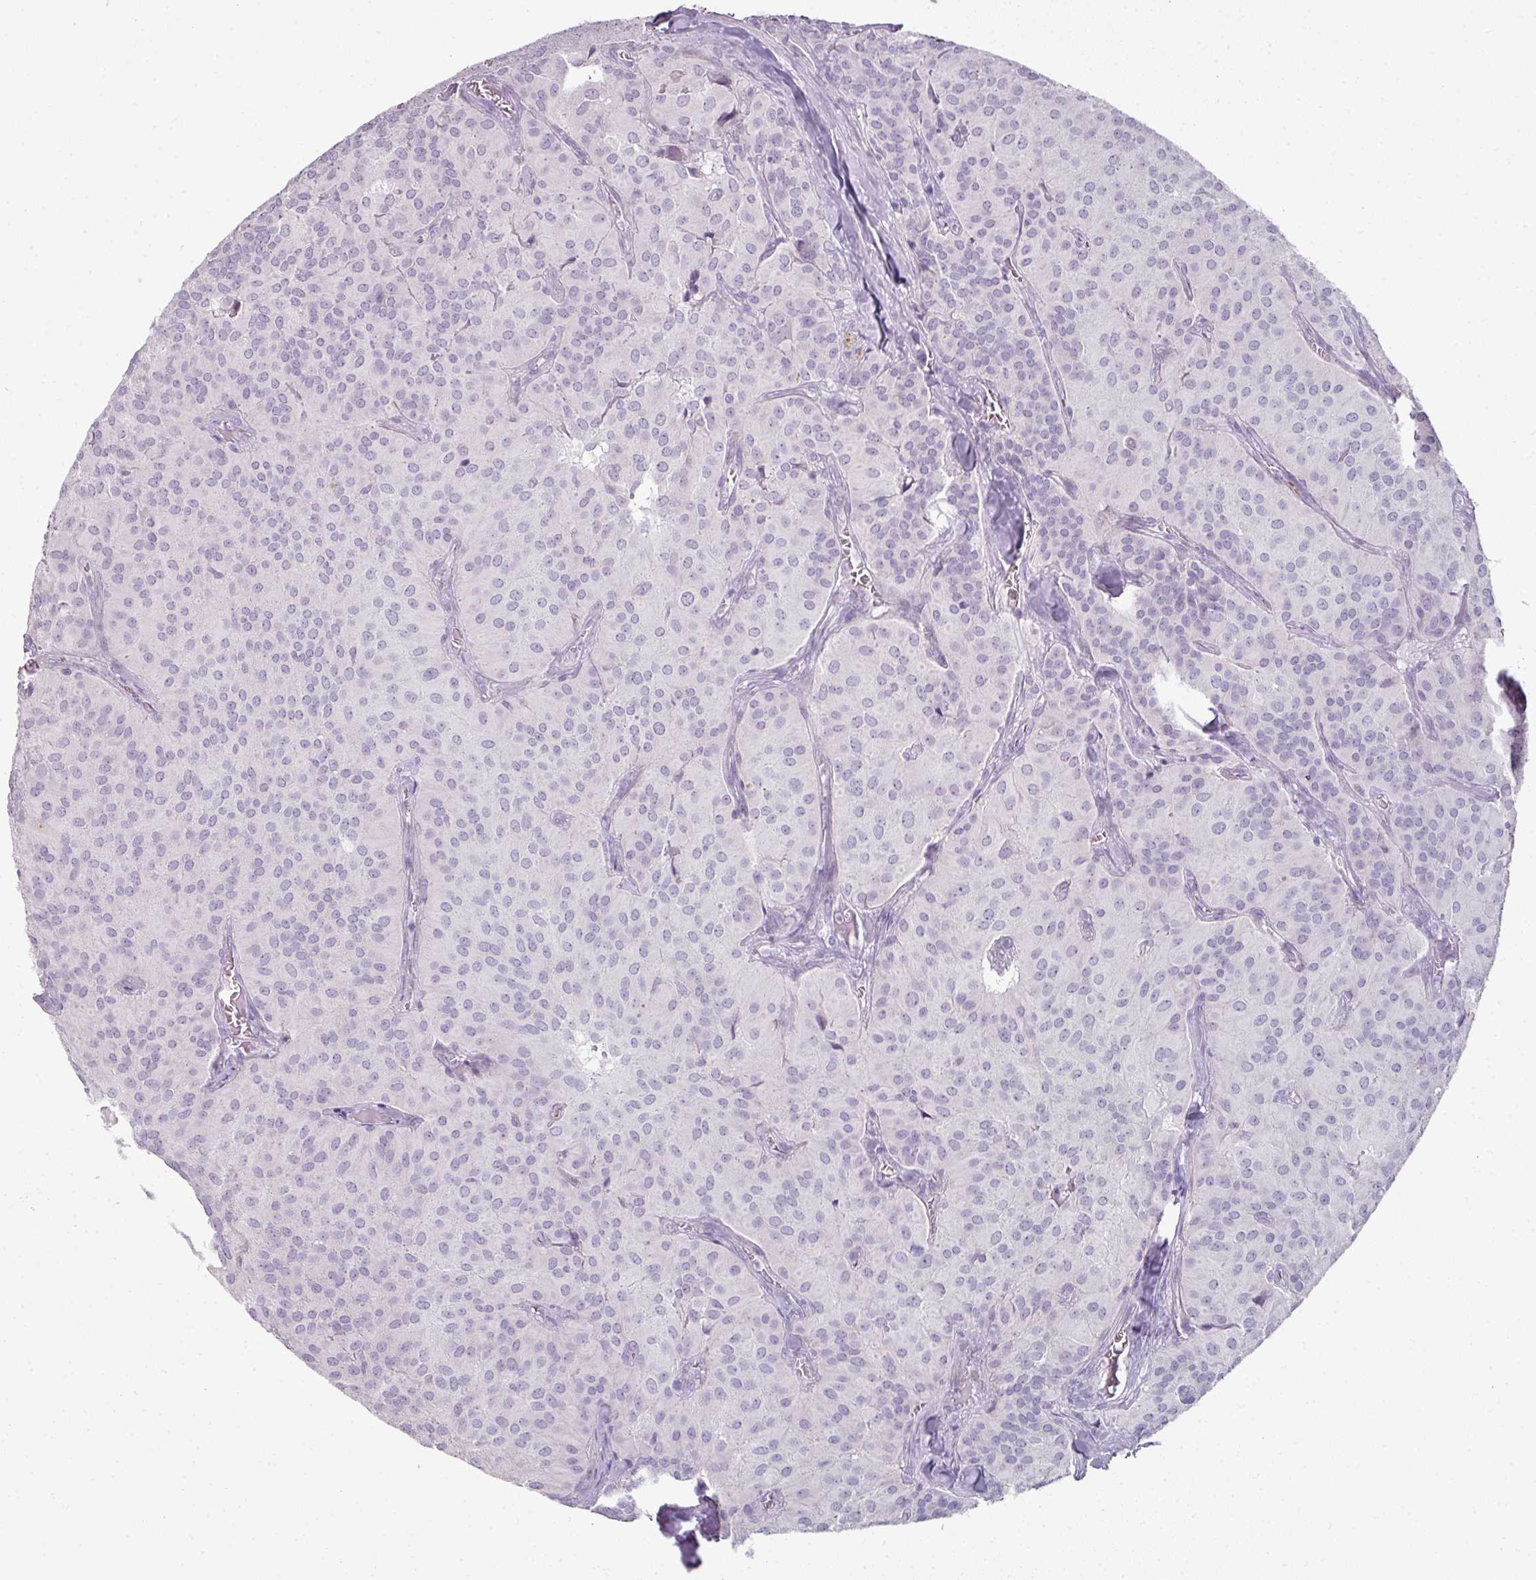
{"staining": {"intensity": "negative", "quantity": "none", "location": "none"}, "tissue": "glioma", "cell_type": "Tumor cells", "image_type": "cancer", "snomed": [{"axis": "morphology", "description": "Glioma, malignant, Low grade"}, {"axis": "topography", "description": "Brain"}], "caption": "High magnification brightfield microscopy of malignant glioma (low-grade) stained with DAB (3,3'-diaminobenzidine) (brown) and counterstained with hematoxylin (blue): tumor cells show no significant staining.", "gene": "FHAD1", "patient": {"sex": "male", "age": 42}}